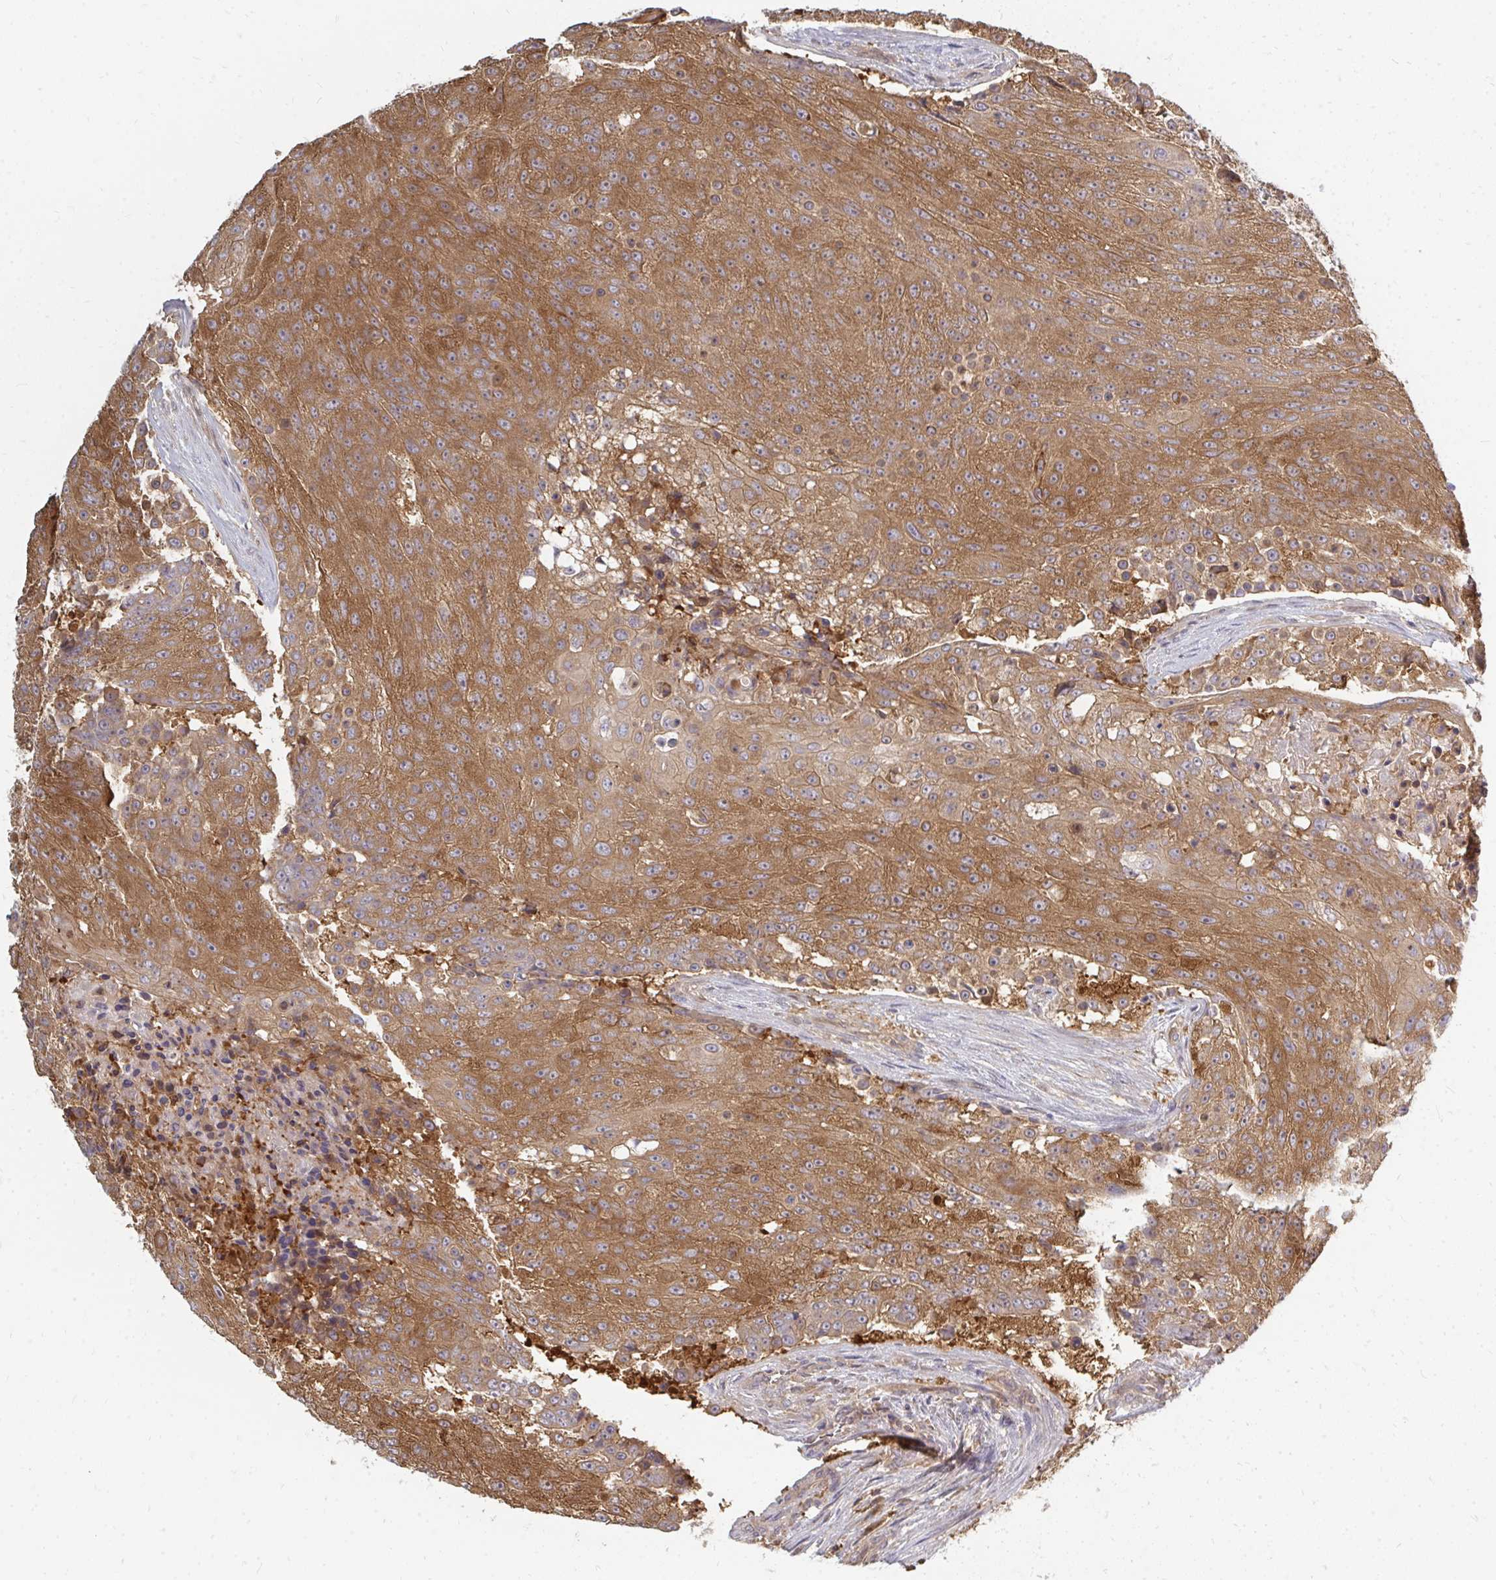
{"staining": {"intensity": "strong", "quantity": ">75%", "location": "cytoplasmic/membranous"}, "tissue": "urothelial cancer", "cell_type": "Tumor cells", "image_type": "cancer", "snomed": [{"axis": "morphology", "description": "Urothelial carcinoma, High grade"}, {"axis": "topography", "description": "Urinary bladder"}], "caption": "Approximately >75% of tumor cells in human urothelial cancer reveal strong cytoplasmic/membranous protein expression as visualized by brown immunohistochemical staining.", "gene": "ZNF285", "patient": {"sex": "female", "age": 63}}